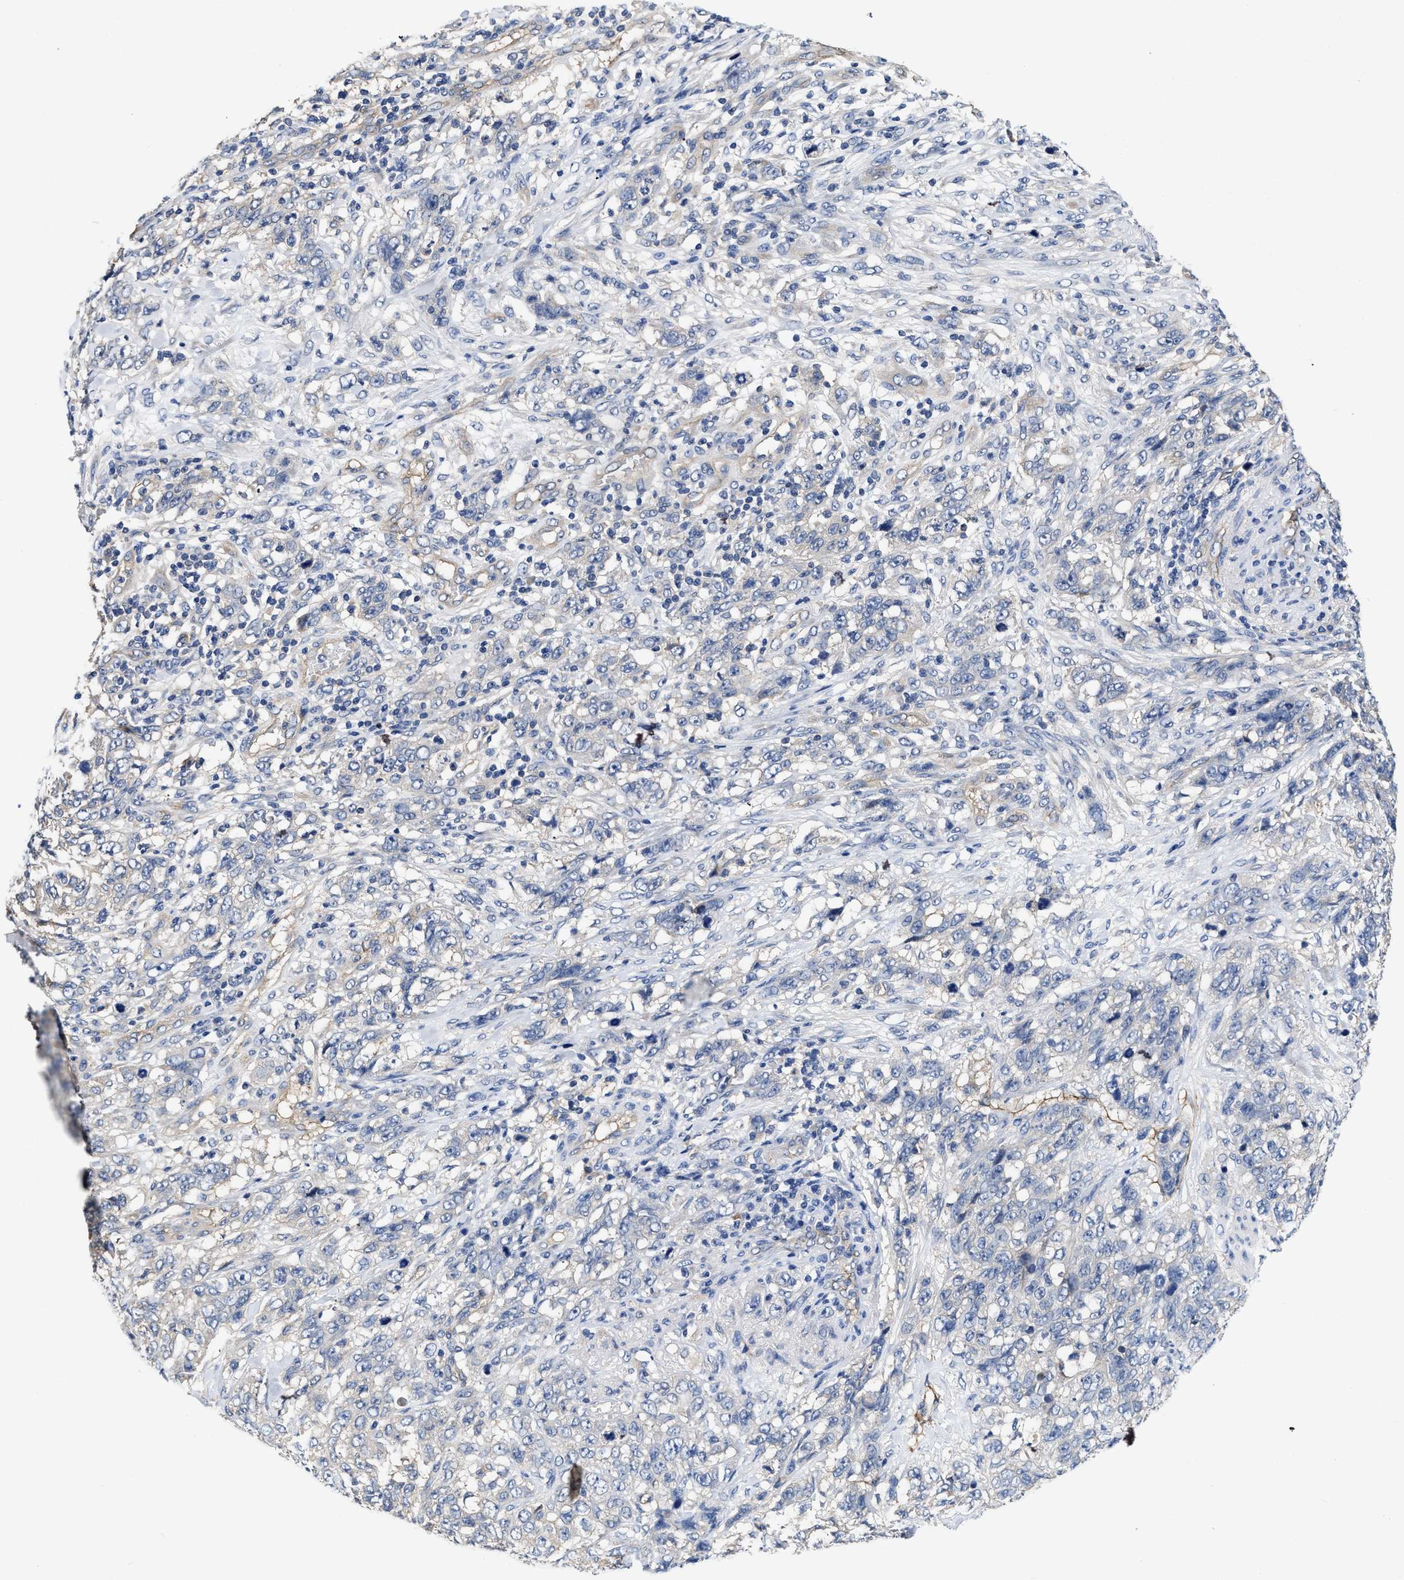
{"staining": {"intensity": "negative", "quantity": "none", "location": "none"}, "tissue": "stomach cancer", "cell_type": "Tumor cells", "image_type": "cancer", "snomed": [{"axis": "morphology", "description": "Adenocarcinoma, NOS"}, {"axis": "topography", "description": "Stomach"}], "caption": "Immunohistochemical staining of human stomach cancer displays no significant positivity in tumor cells. Nuclei are stained in blue.", "gene": "C22orf42", "patient": {"sex": "male", "age": 48}}